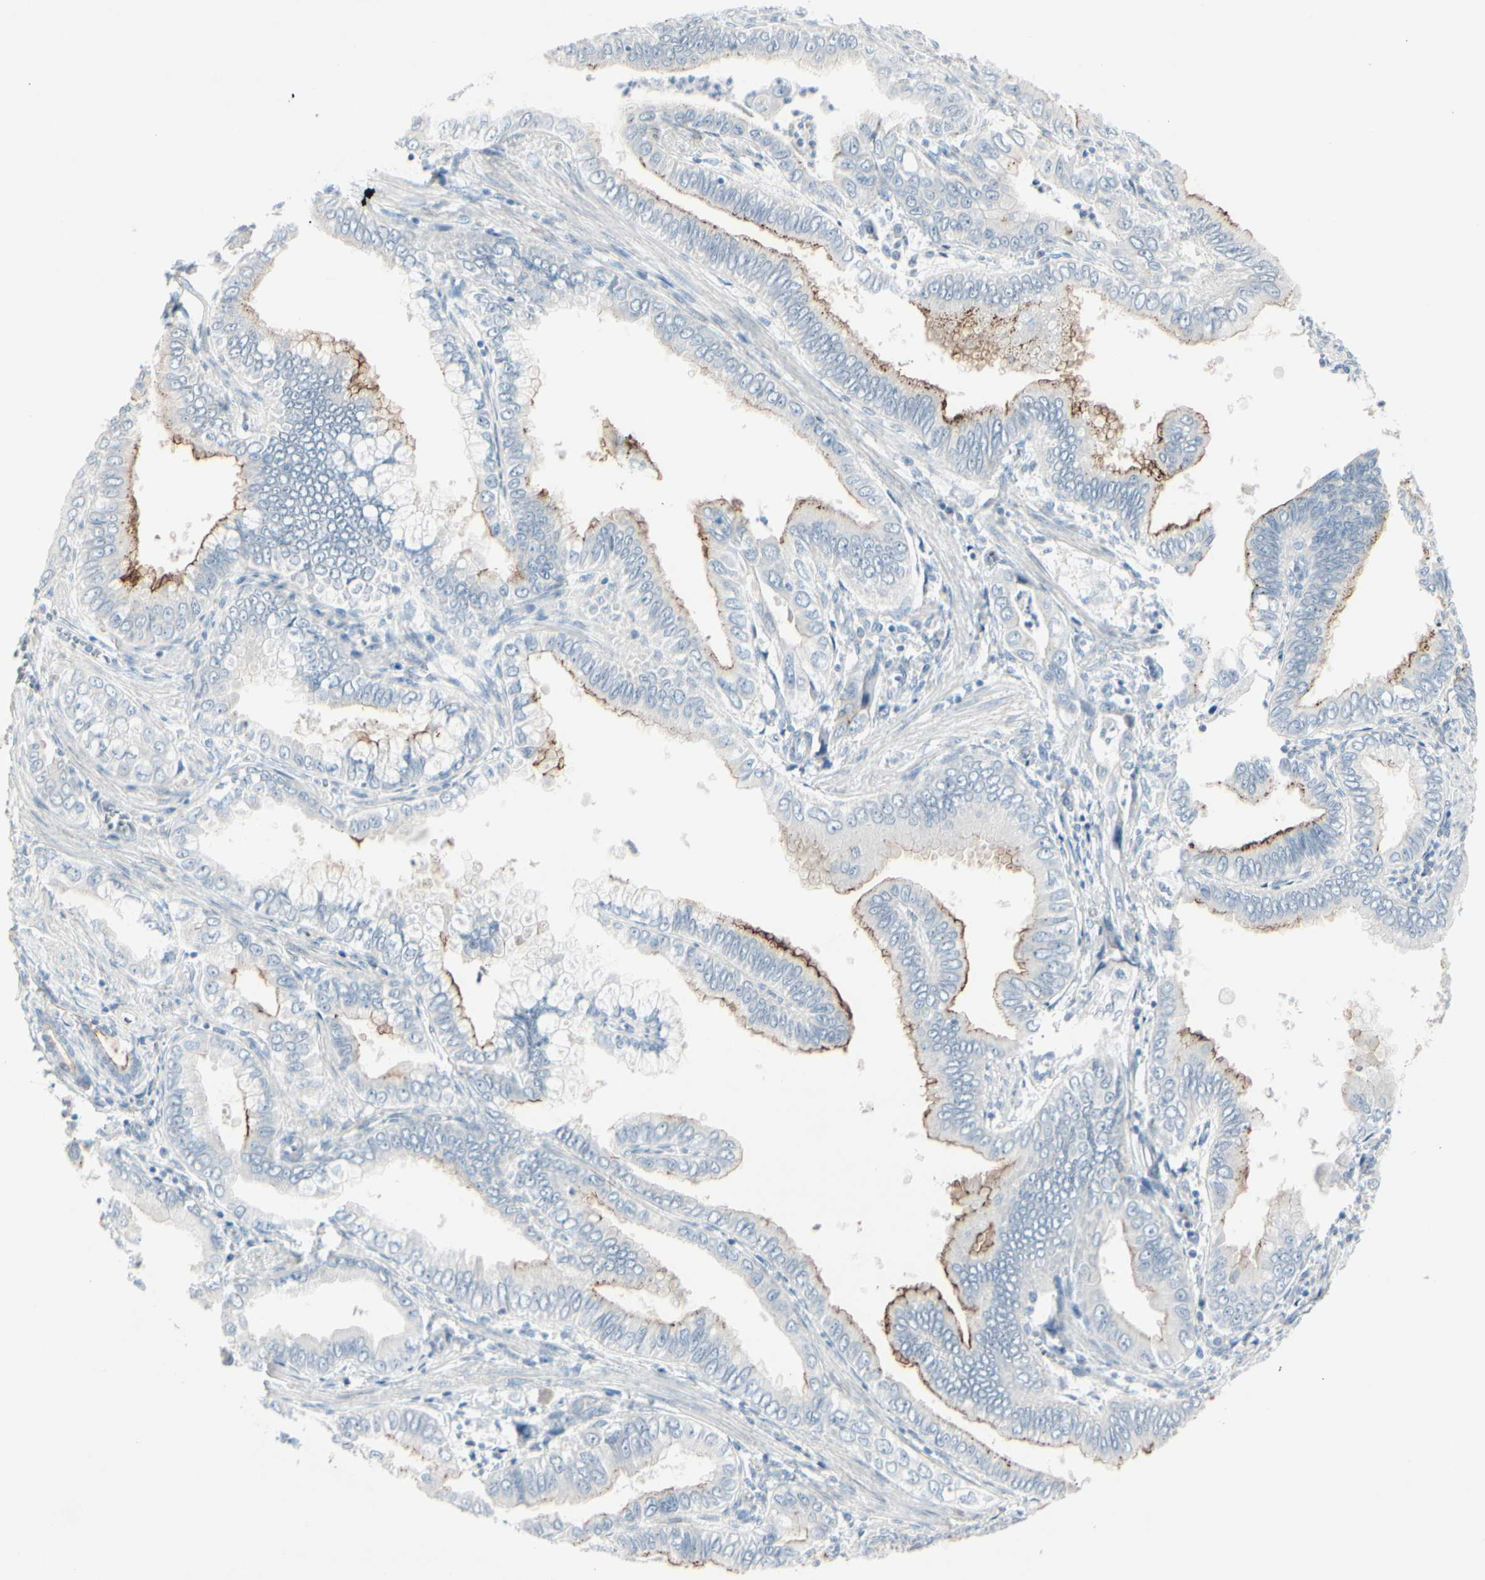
{"staining": {"intensity": "moderate", "quantity": "25%-75%", "location": "cytoplasmic/membranous"}, "tissue": "pancreatic cancer", "cell_type": "Tumor cells", "image_type": "cancer", "snomed": [{"axis": "morphology", "description": "Normal tissue, NOS"}, {"axis": "topography", "description": "Lymph node"}], "caption": "About 25%-75% of tumor cells in human pancreatic cancer demonstrate moderate cytoplasmic/membranous protein expression as visualized by brown immunohistochemical staining.", "gene": "CDHR5", "patient": {"sex": "male", "age": 50}}